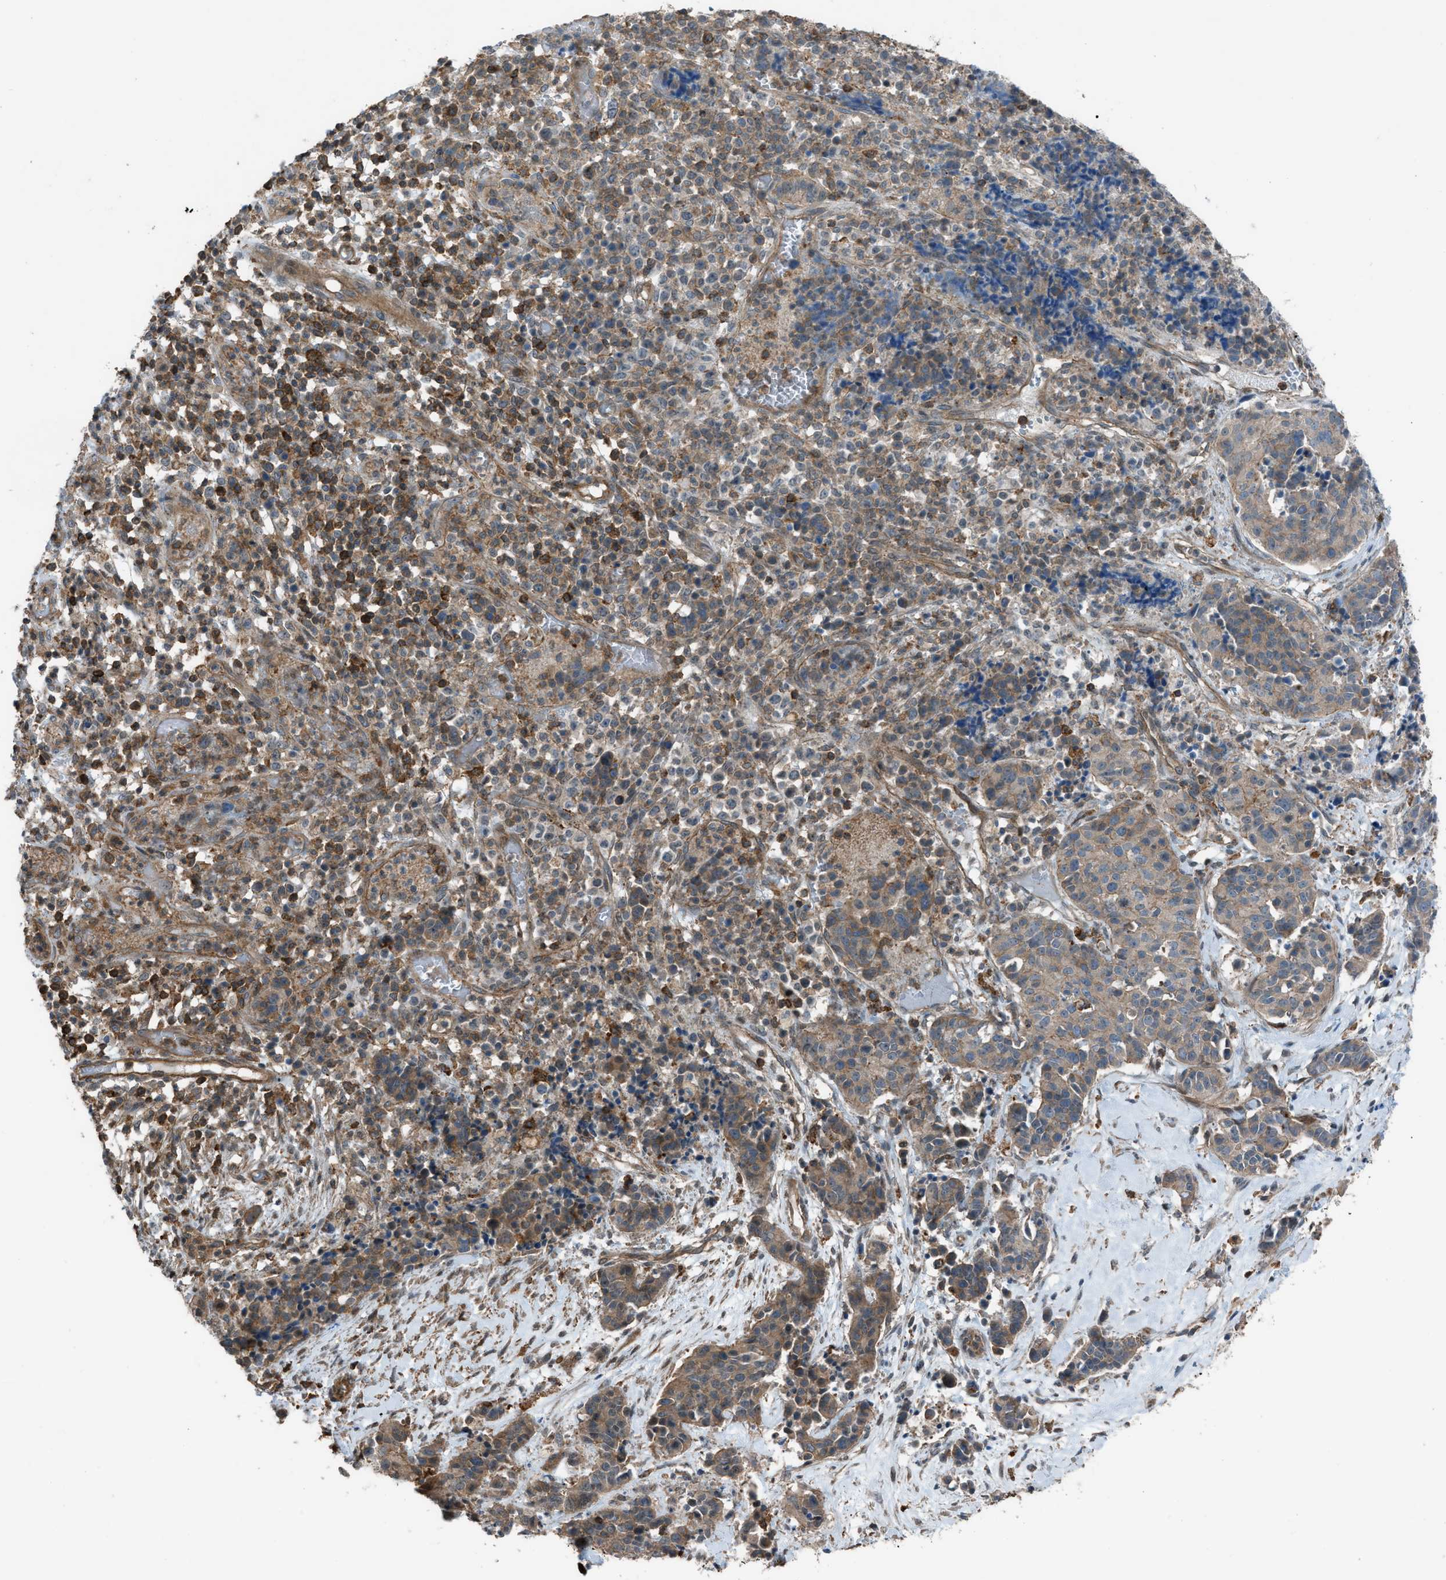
{"staining": {"intensity": "moderate", "quantity": ">75%", "location": "cytoplasmic/membranous"}, "tissue": "cervical cancer", "cell_type": "Tumor cells", "image_type": "cancer", "snomed": [{"axis": "morphology", "description": "Squamous cell carcinoma, NOS"}, {"axis": "topography", "description": "Cervix"}], "caption": "Immunohistochemistry (IHC) of cervical cancer shows medium levels of moderate cytoplasmic/membranous staining in approximately >75% of tumor cells.", "gene": "DYRK1A", "patient": {"sex": "female", "age": 35}}